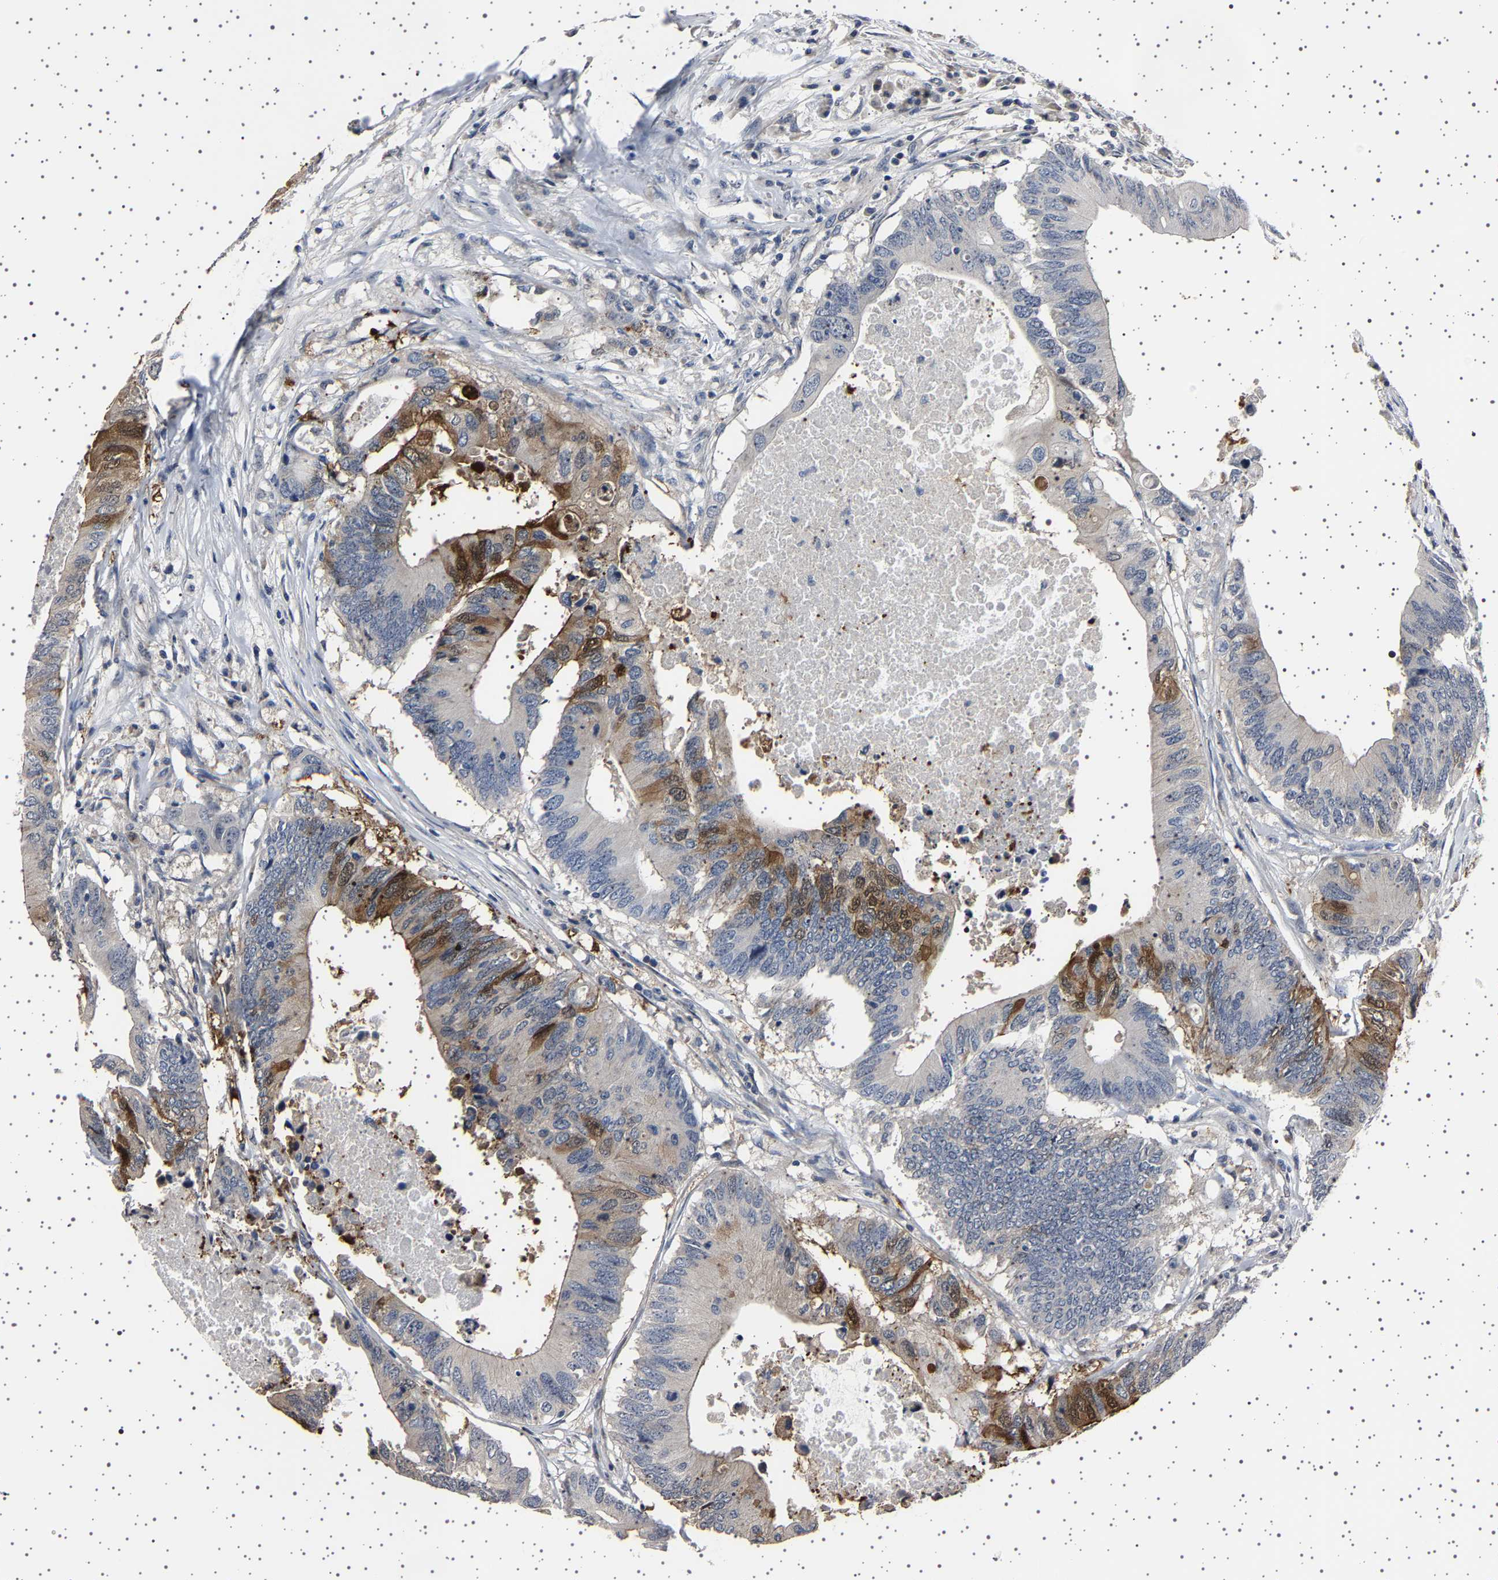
{"staining": {"intensity": "negative", "quantity": "none", "location": "none"}, "tissue": "colorectal cancer", "cell_type": "Tumor cells", "image_type": "cancer", "snomed": [{"axis": "morphology", "description": "Adenocarcinoma, NOS"}, {"axis": "topography", "description": "Colon"}], "caption": "A histopathology image of adenocarcinoma (colorectal) stained for a protein exhibits no brown staining in tumor cells.", "gene": "IL10RB", "patient": {"sex": "male", "age": 71}}